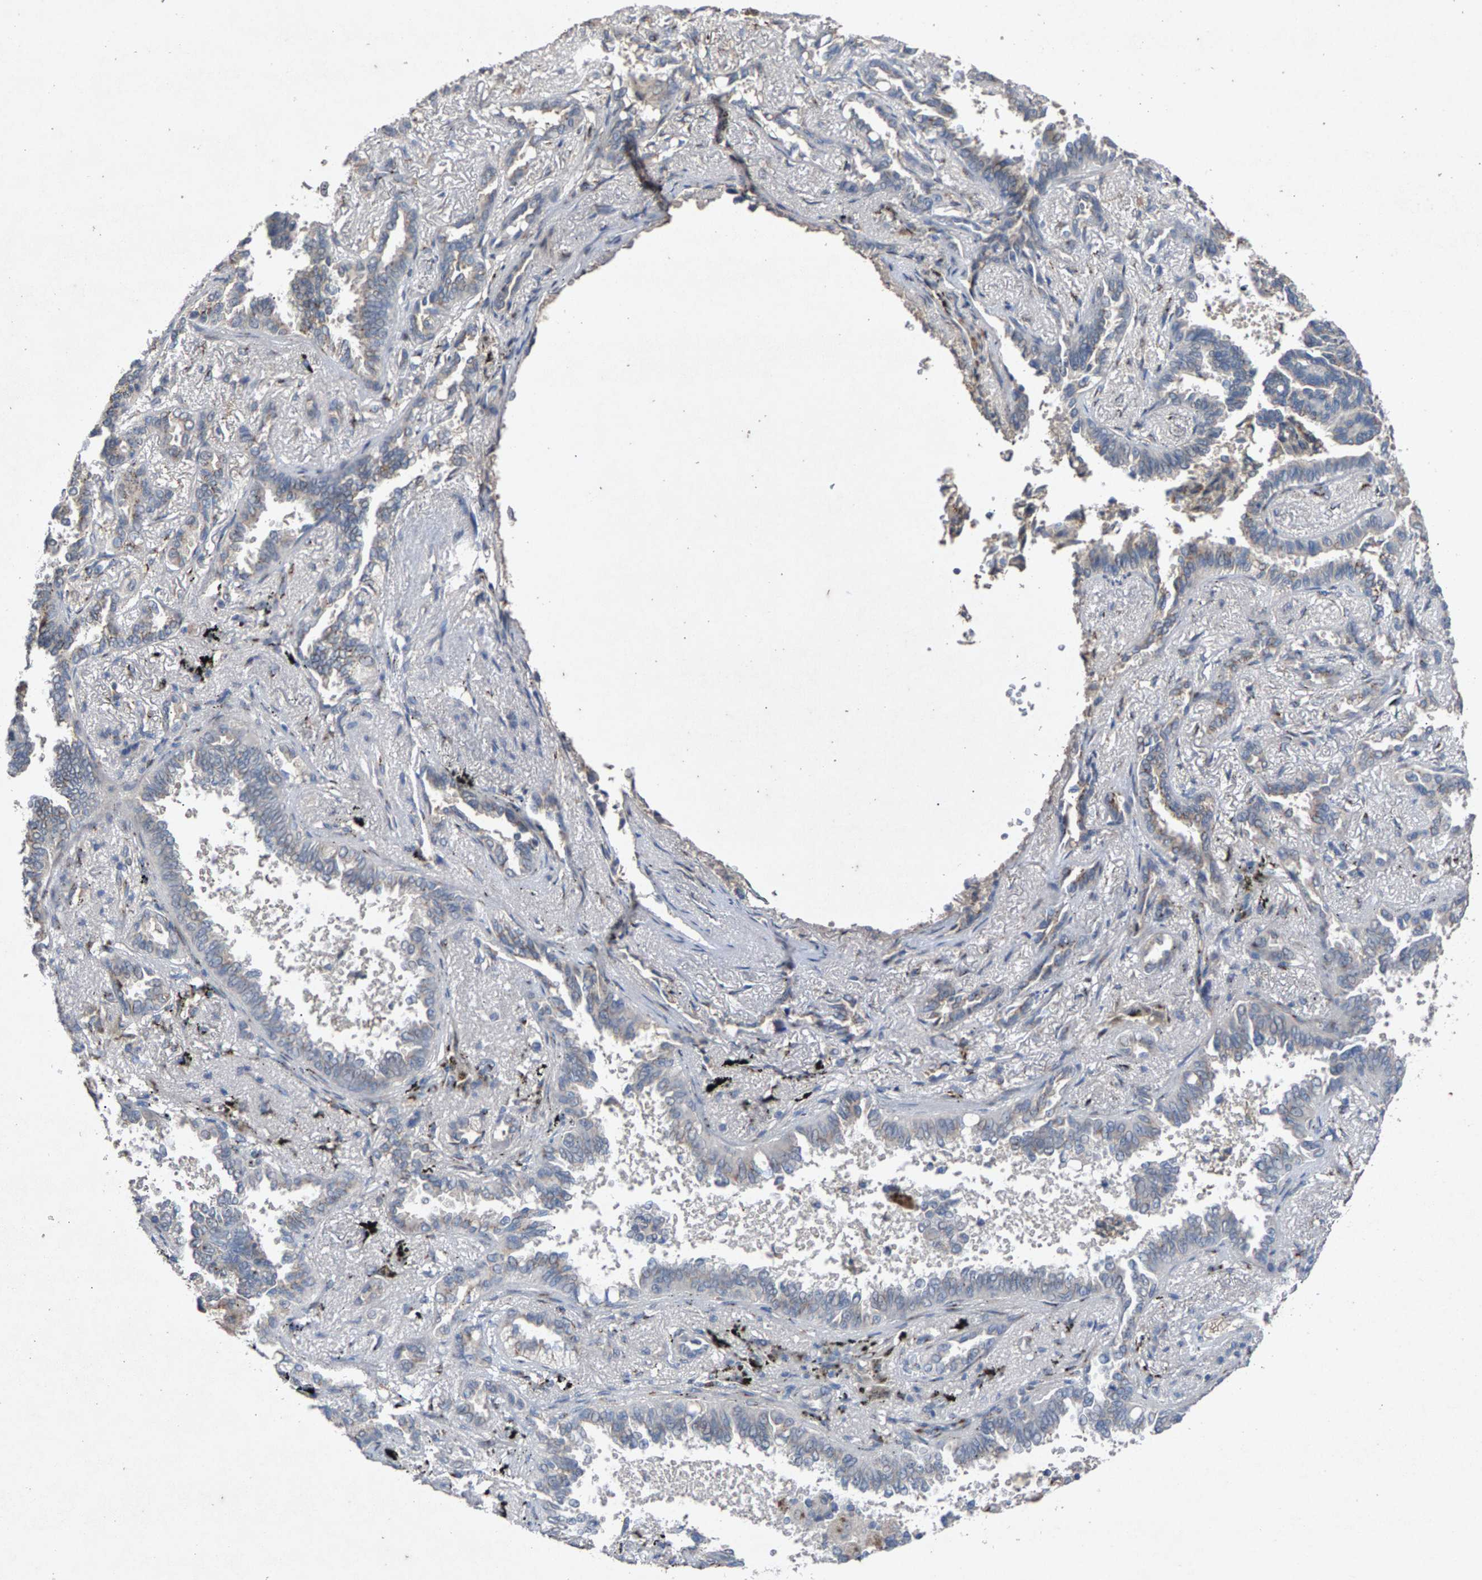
{"staining": {"intensity": "negative", "quantity": "none", "location": "none"}, "tissue": "lung cancer", "cell_type": "Tumor cells", "image_type": "cancer", "snomed": [{"axis": "morphology", "description": "Adenocarcinoma, NOS"}, {"axis": "topography", "description": "Lung"}], "caption": "Micrograph shows no significant protein positivity in tumor cells of lung cancer.", "gene": "MAN2A1", "patient": {"sex": "male", "age": 59}}